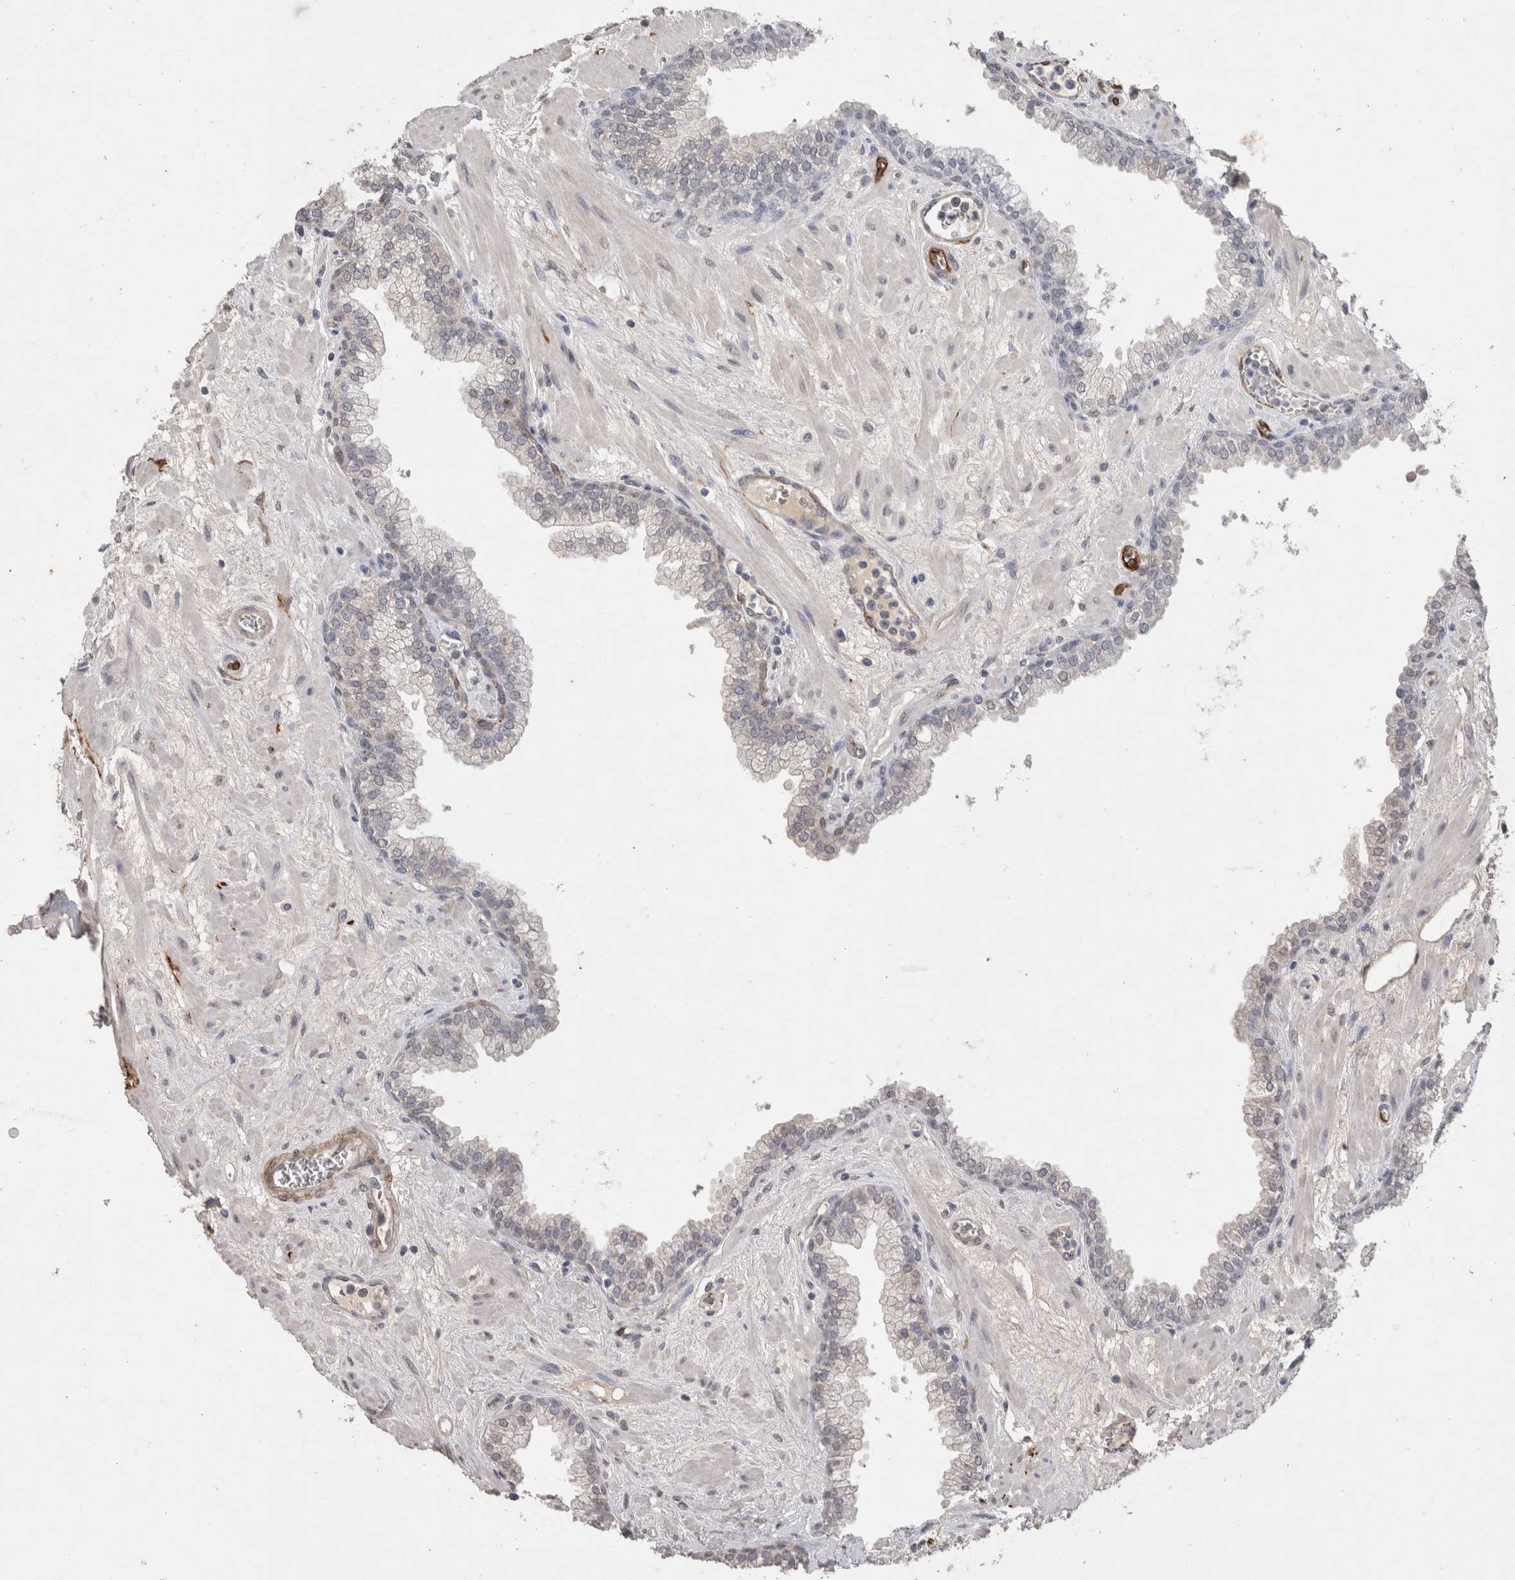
{"staining": {"intensity": "weak", "quantity": "<25%", "location": "cytoplasmic/membranous"}, "tissue": "prostate", "cell_type": "Glandular cells", "image_type": "normal", "snomed": [{"axis": "morphology", "description": "Normal tissue, NOS"}, {"axis": "morphology", "description": "Urothelial carcinoma, Low grade"}, {"axis": "topography", "description": "Urinary bladder"}, {"axis": "topography", "description": "Prostate"}], "caption": "Prostate was stained to show a protein in brown. There is no significant expression in glandular cells.", "gene": "CDH13", "patient": {"sex": "male", "age": 60}}